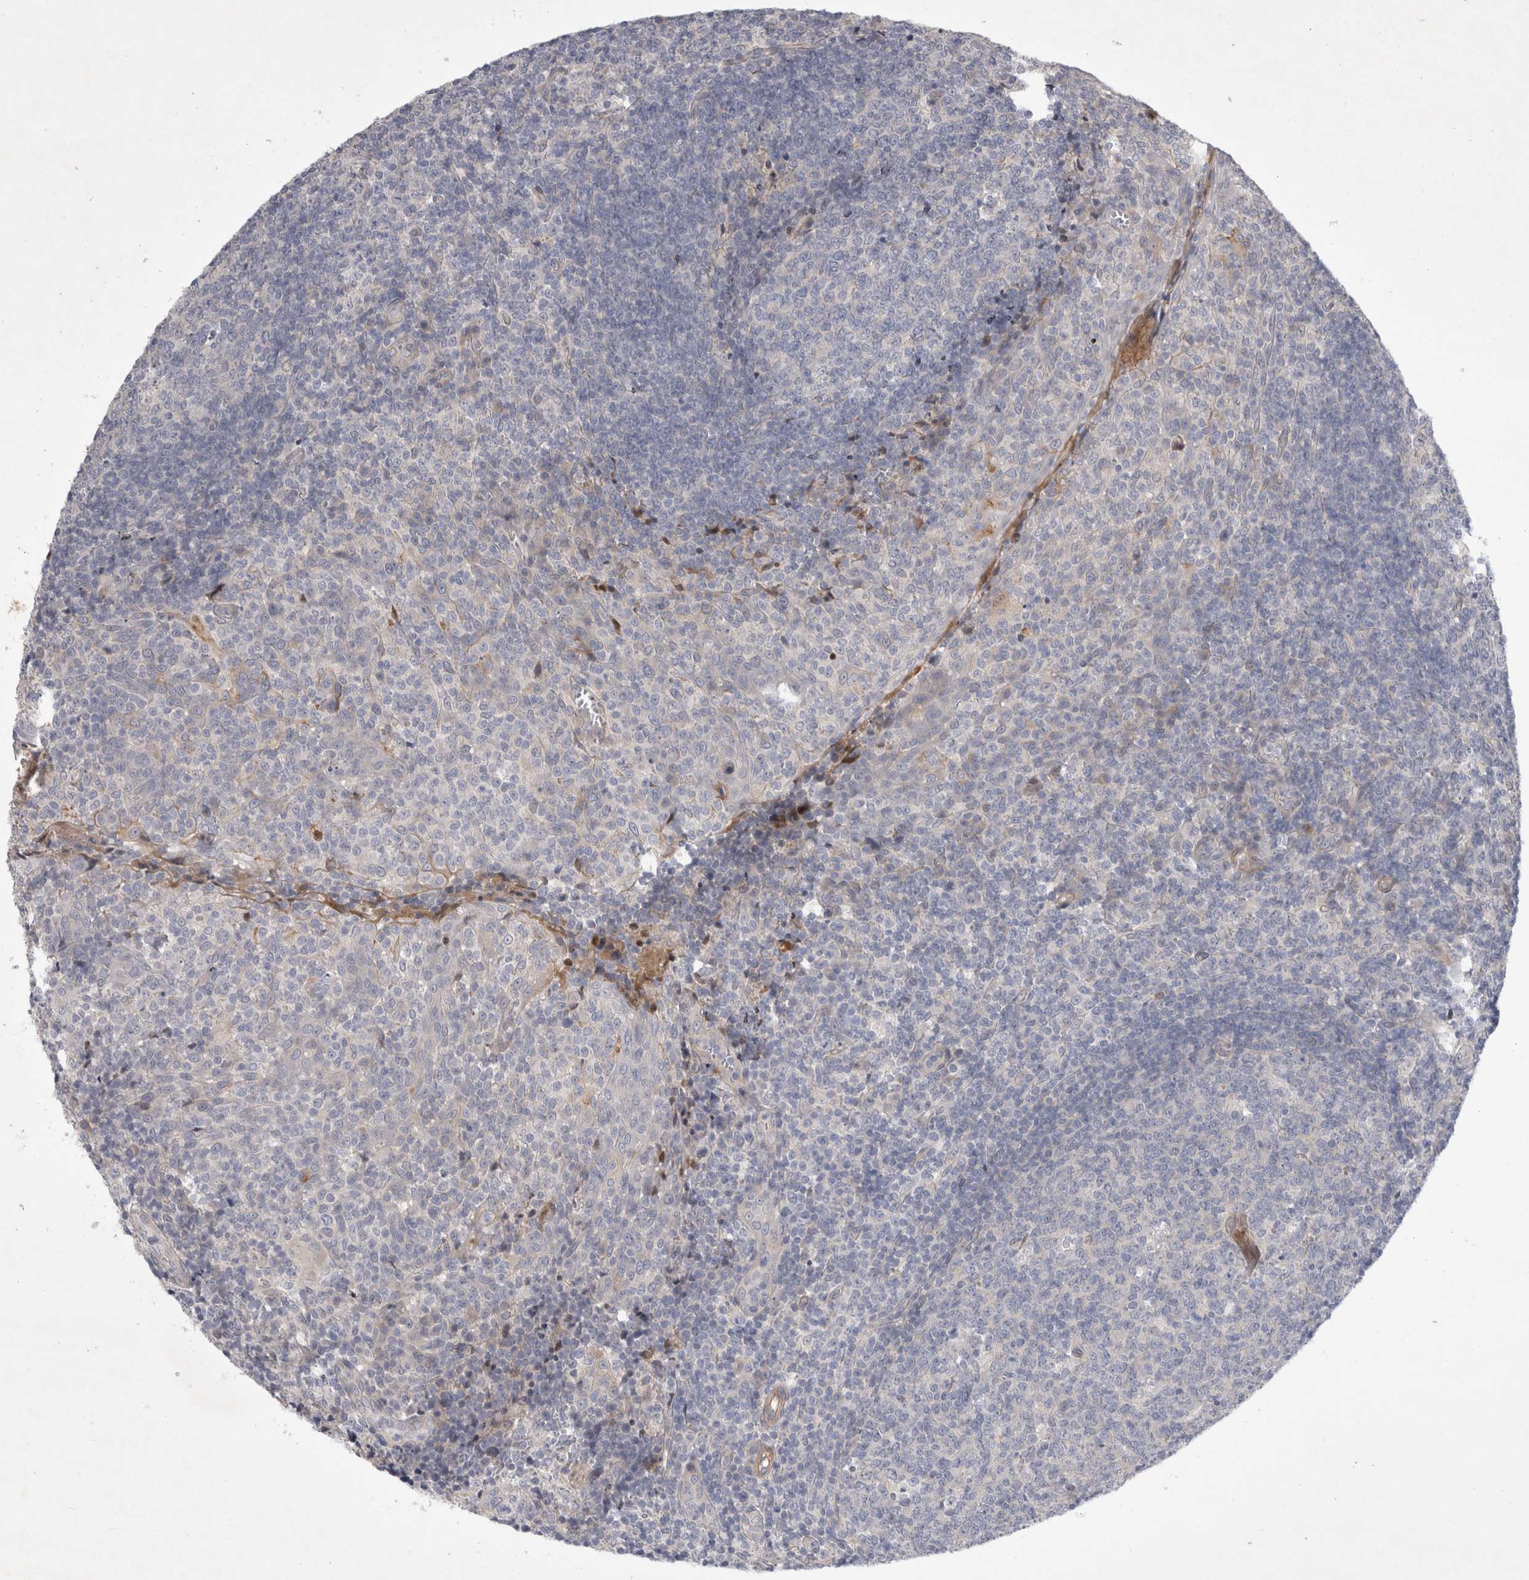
{"staining": {"intensity": "negative", "quantity": "none", "location": "none"}, "tissue": "tonsil", "cell_type": "Germinal center cells", "image_type": "normal", "snomed": [{"axis": "morphology", "description": "Normal tissue, NOS"}, {"axis": "topography", "description": "Tonsil"}], "caption": "This is an immunohistochemistry (IHC) histopathology image of normal human tonsil. There is no staining in germinal center cells.", "gene": "BZW2", "patient": {"sex": "female", "age": 19}}